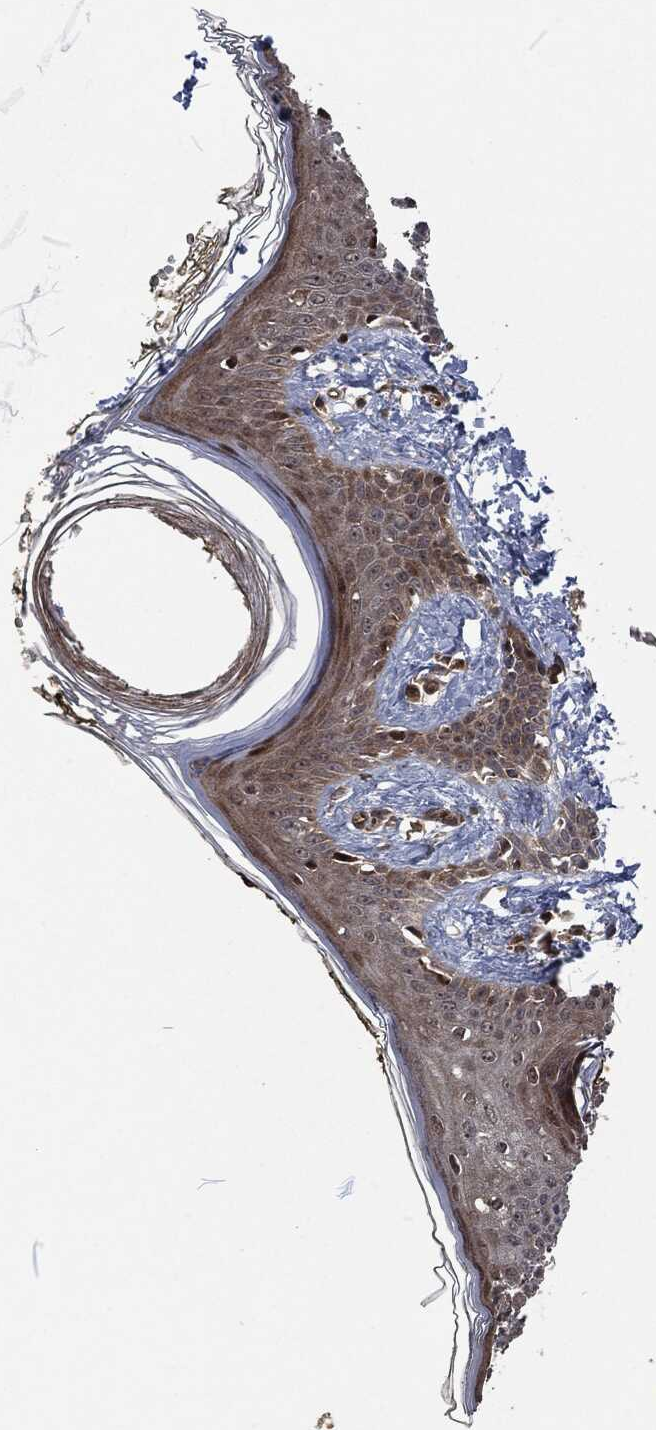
{"staining": {"intensity": "strong", "quantity": "<25%", "location": "cytoplasmic/membranous"}, "tissue": "skin", "cell_type": "Fibroblasts", "image_type": "normal", "snomed": [{"axis": "morphology", "description": "Normal tissue, NOS"}, {"axis": "topography", "description": "Skin"}], "caption": "A brown stain shows strong cytoplasmic/membranous staining of a protein in fibroblasts of normal human skin.", "gene": "CMPK2", "patient": {"sex": "male", "age": 76}}